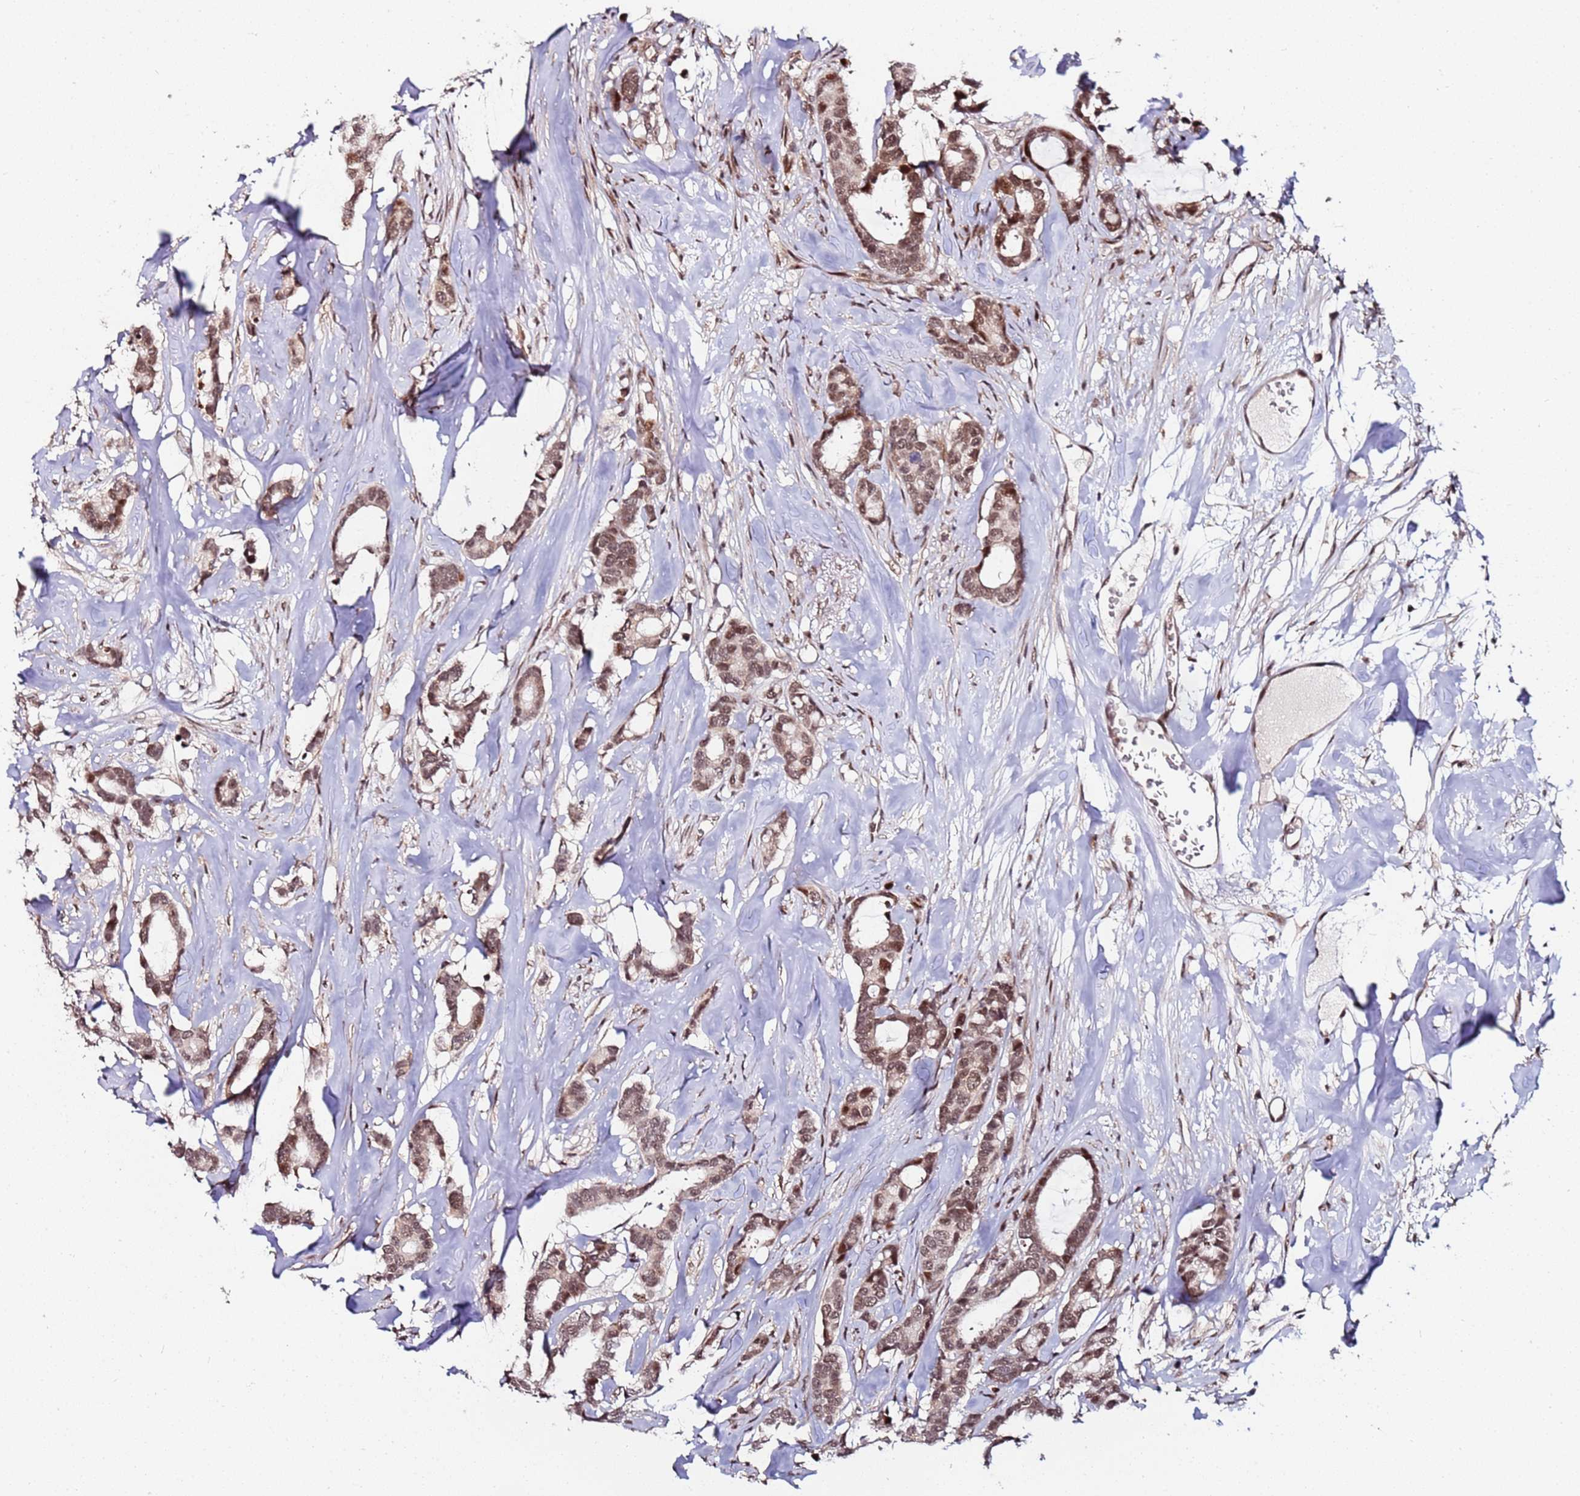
{"staining": {"intensity": "moderate", "quantity": ">75%", "location": "nuclear"}, "tissue": "breast cancer", "cell_type": "Tumor cells", "image_type": "cancer", "snomed": [{"axis": "morphology", "description": "Duct carcinoma"}, {"axis": "topography", "description": "Breast"}], "caption": "Immunohistochemical staining of breast cancer (intraductal carcinoma) demonstrates medium levels of moderate nuclear protein staining in approximately >75% of tumor cells.", "gene": "PPM1H", "patient": {"sex": "female", "age": 87}}